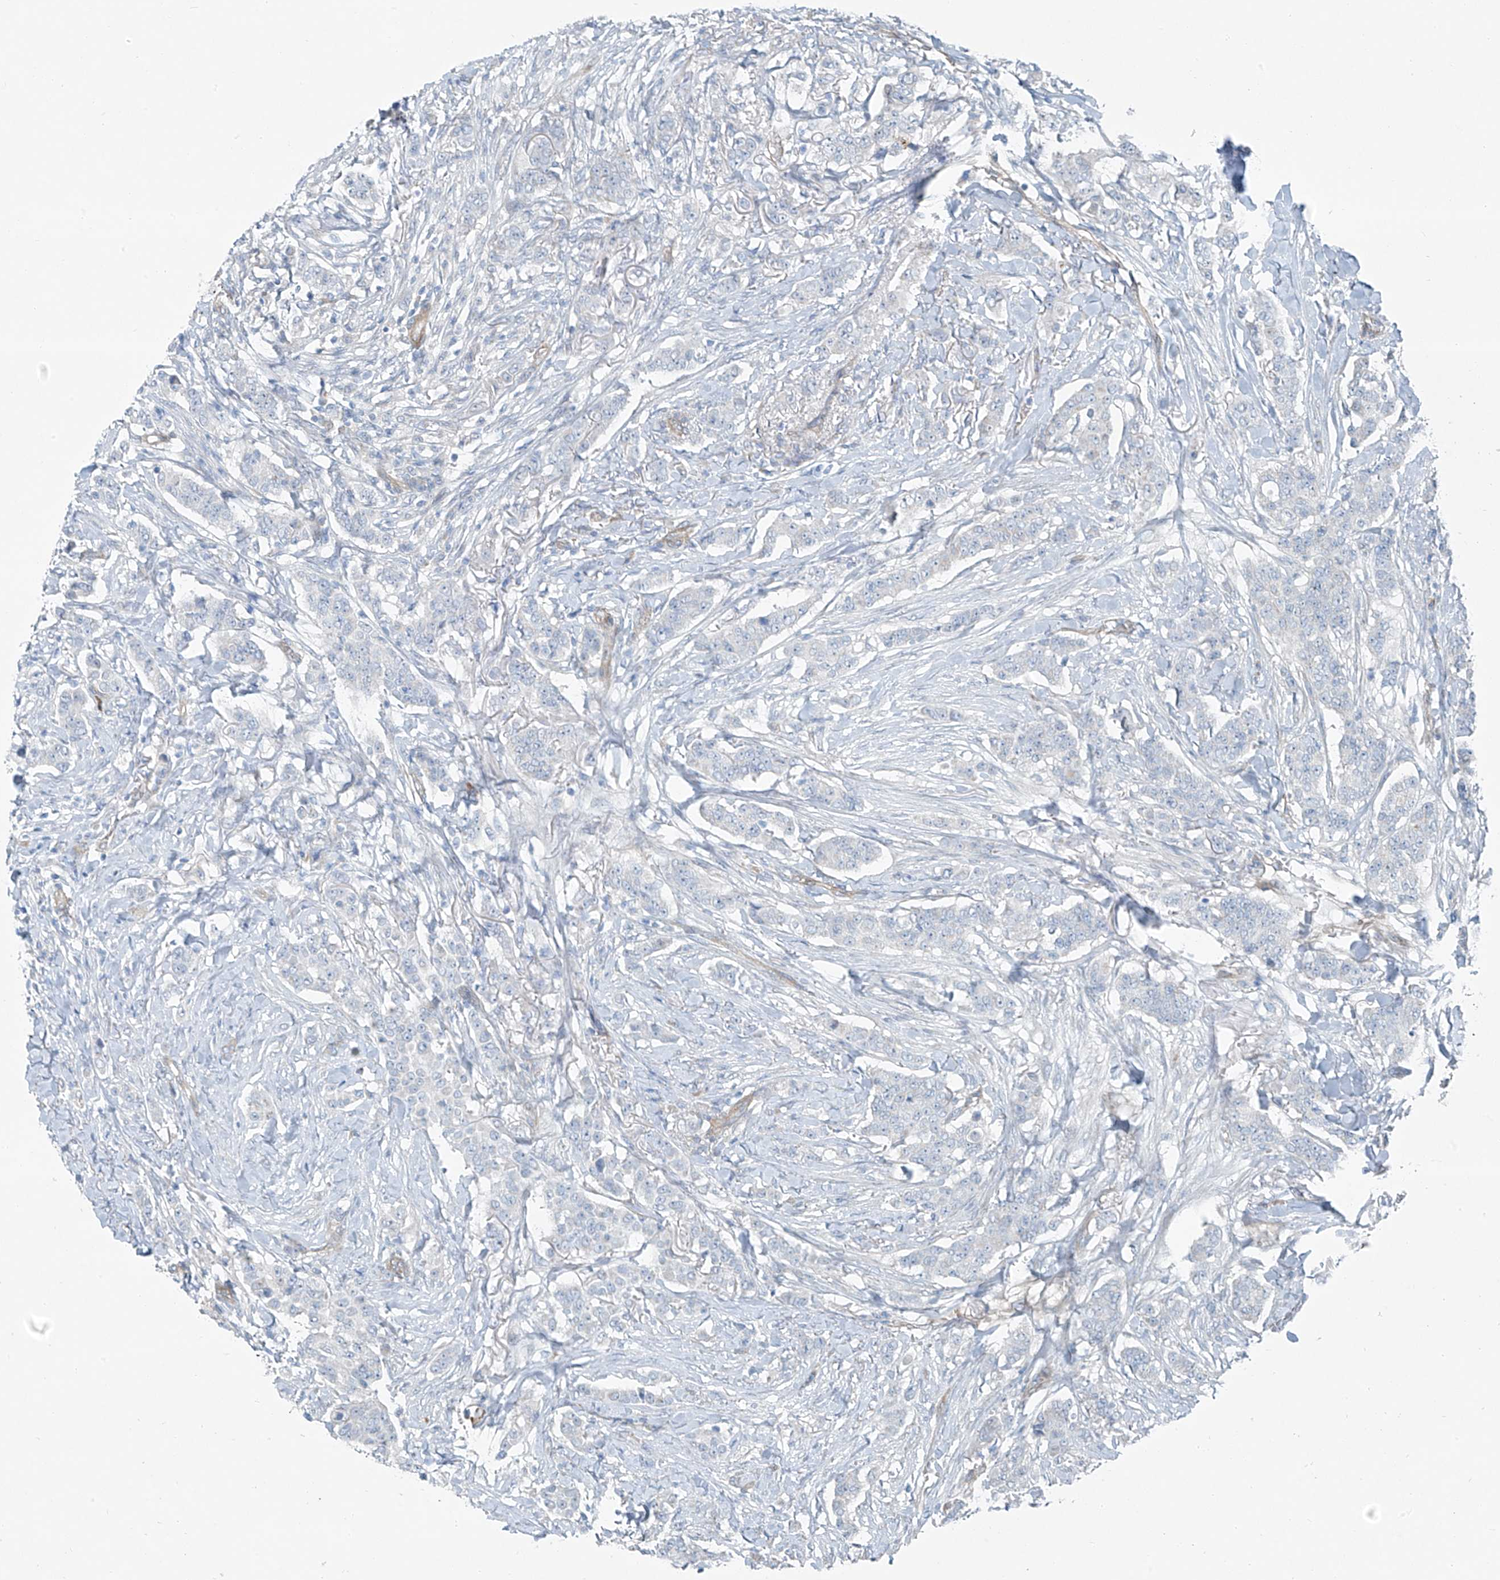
{"staining": {"intensity": "negative", "quantity": "none", "location": "none"}, "tissue": "breast cancer", "cell_type": "Tumor cells", "image_type": "cancer", "snomed": [{"axis": "morphology", "description": "Duct carcinoma"}, {"axis": "topography", "description": "Breast"}], "caption": "This is an immunohistochemistry (IHC) photomicrograph of breast cancer (invasive ductal carcinoma). There is no expression in tumor cells.", "gene": "TNS2", "patient": {"sex": "female", "age": 40}}